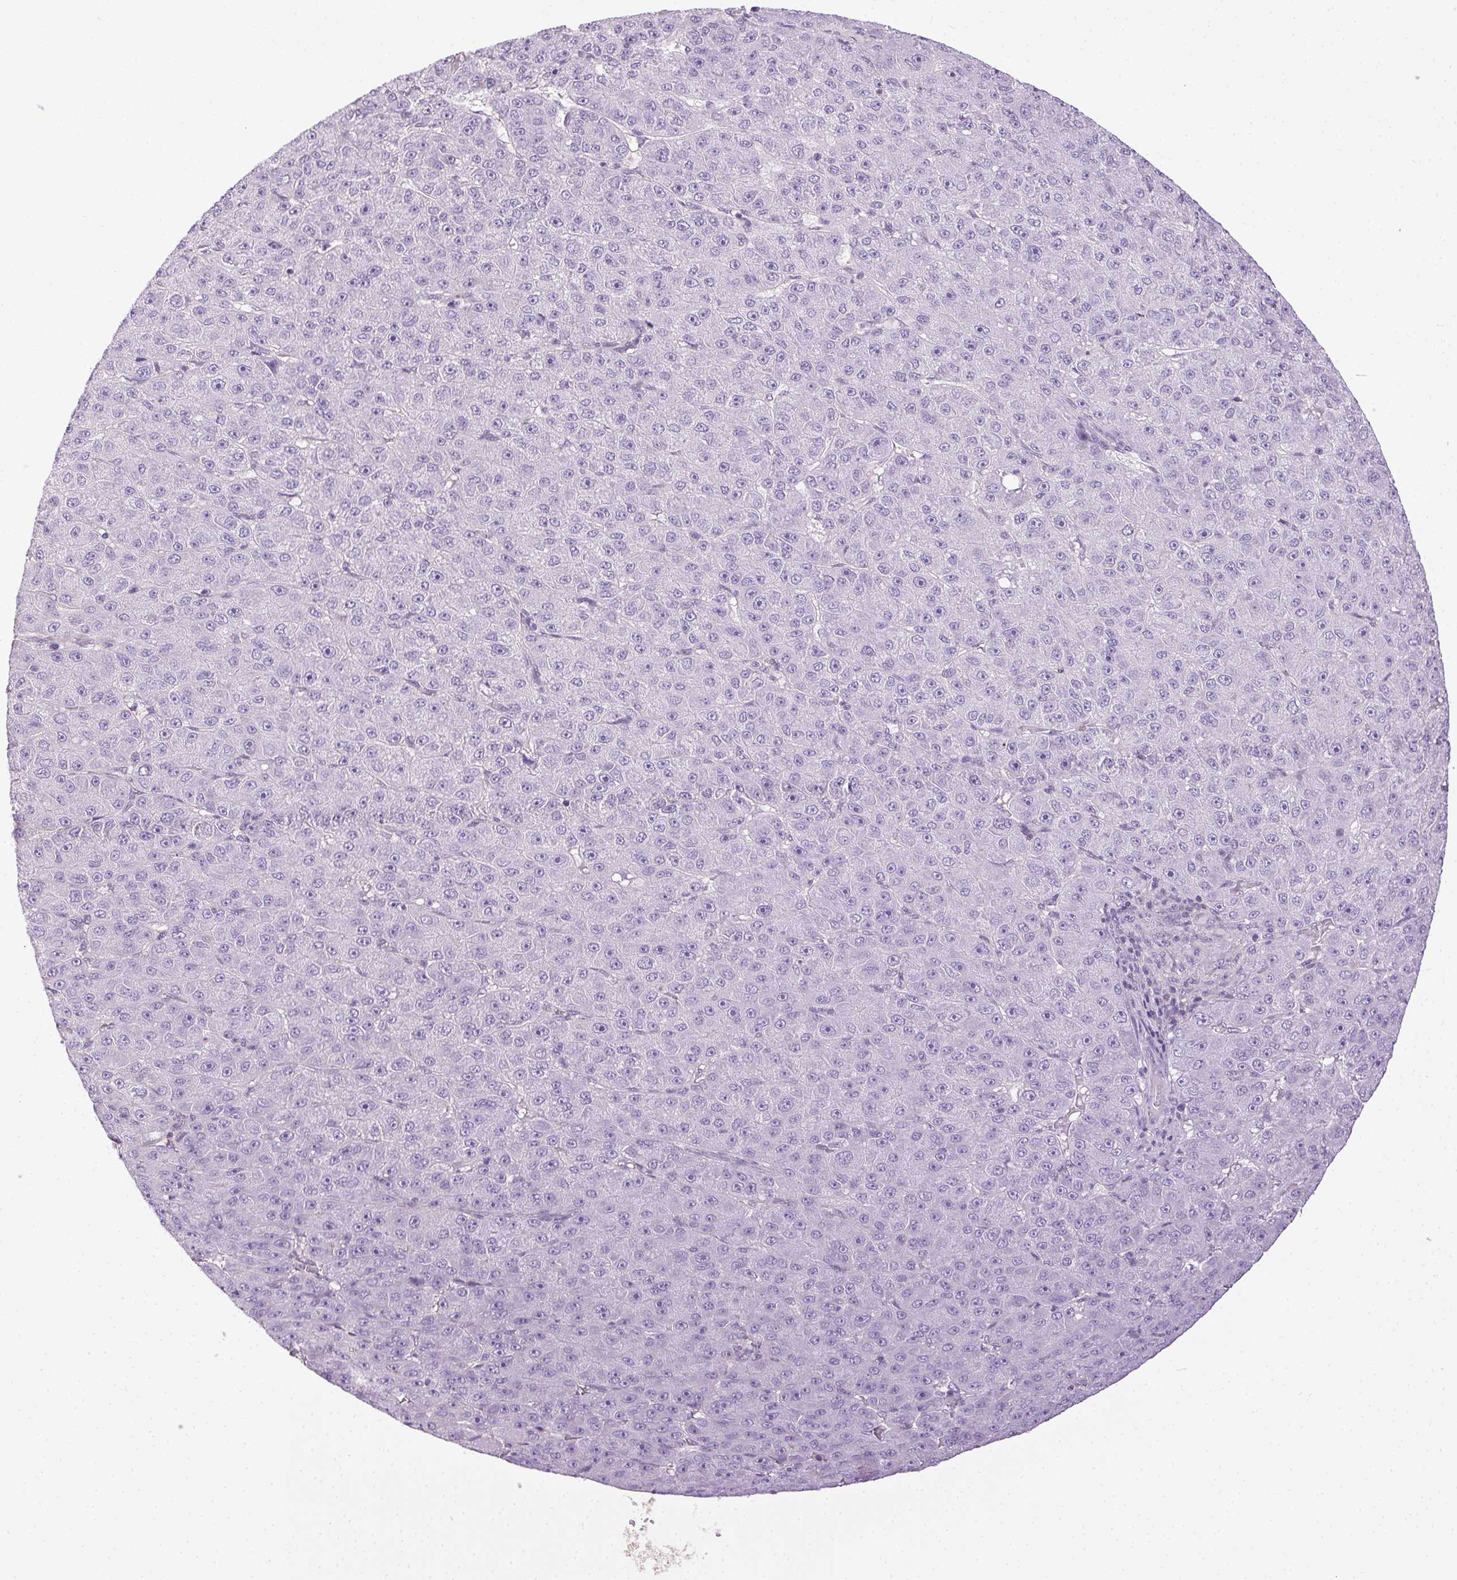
{"staining": {"intensity": "negative", "quantity": "none", "location": "none"}, "tissue": "liver cancer", "cell_type": "Tumor cells", "image_type": "cancer", "snomed": [{"axis": "morphology", "description": "Carcinoma, Hepatocellular, NOS"}, {"axis": "topography", "description": "Liver"}], "caption": "The image displays no significant positivity in tumor cells of liver hepatocellular carcinoma.", "gene": "SYCE2", "patient": {"sex": "male", "age": 67}}